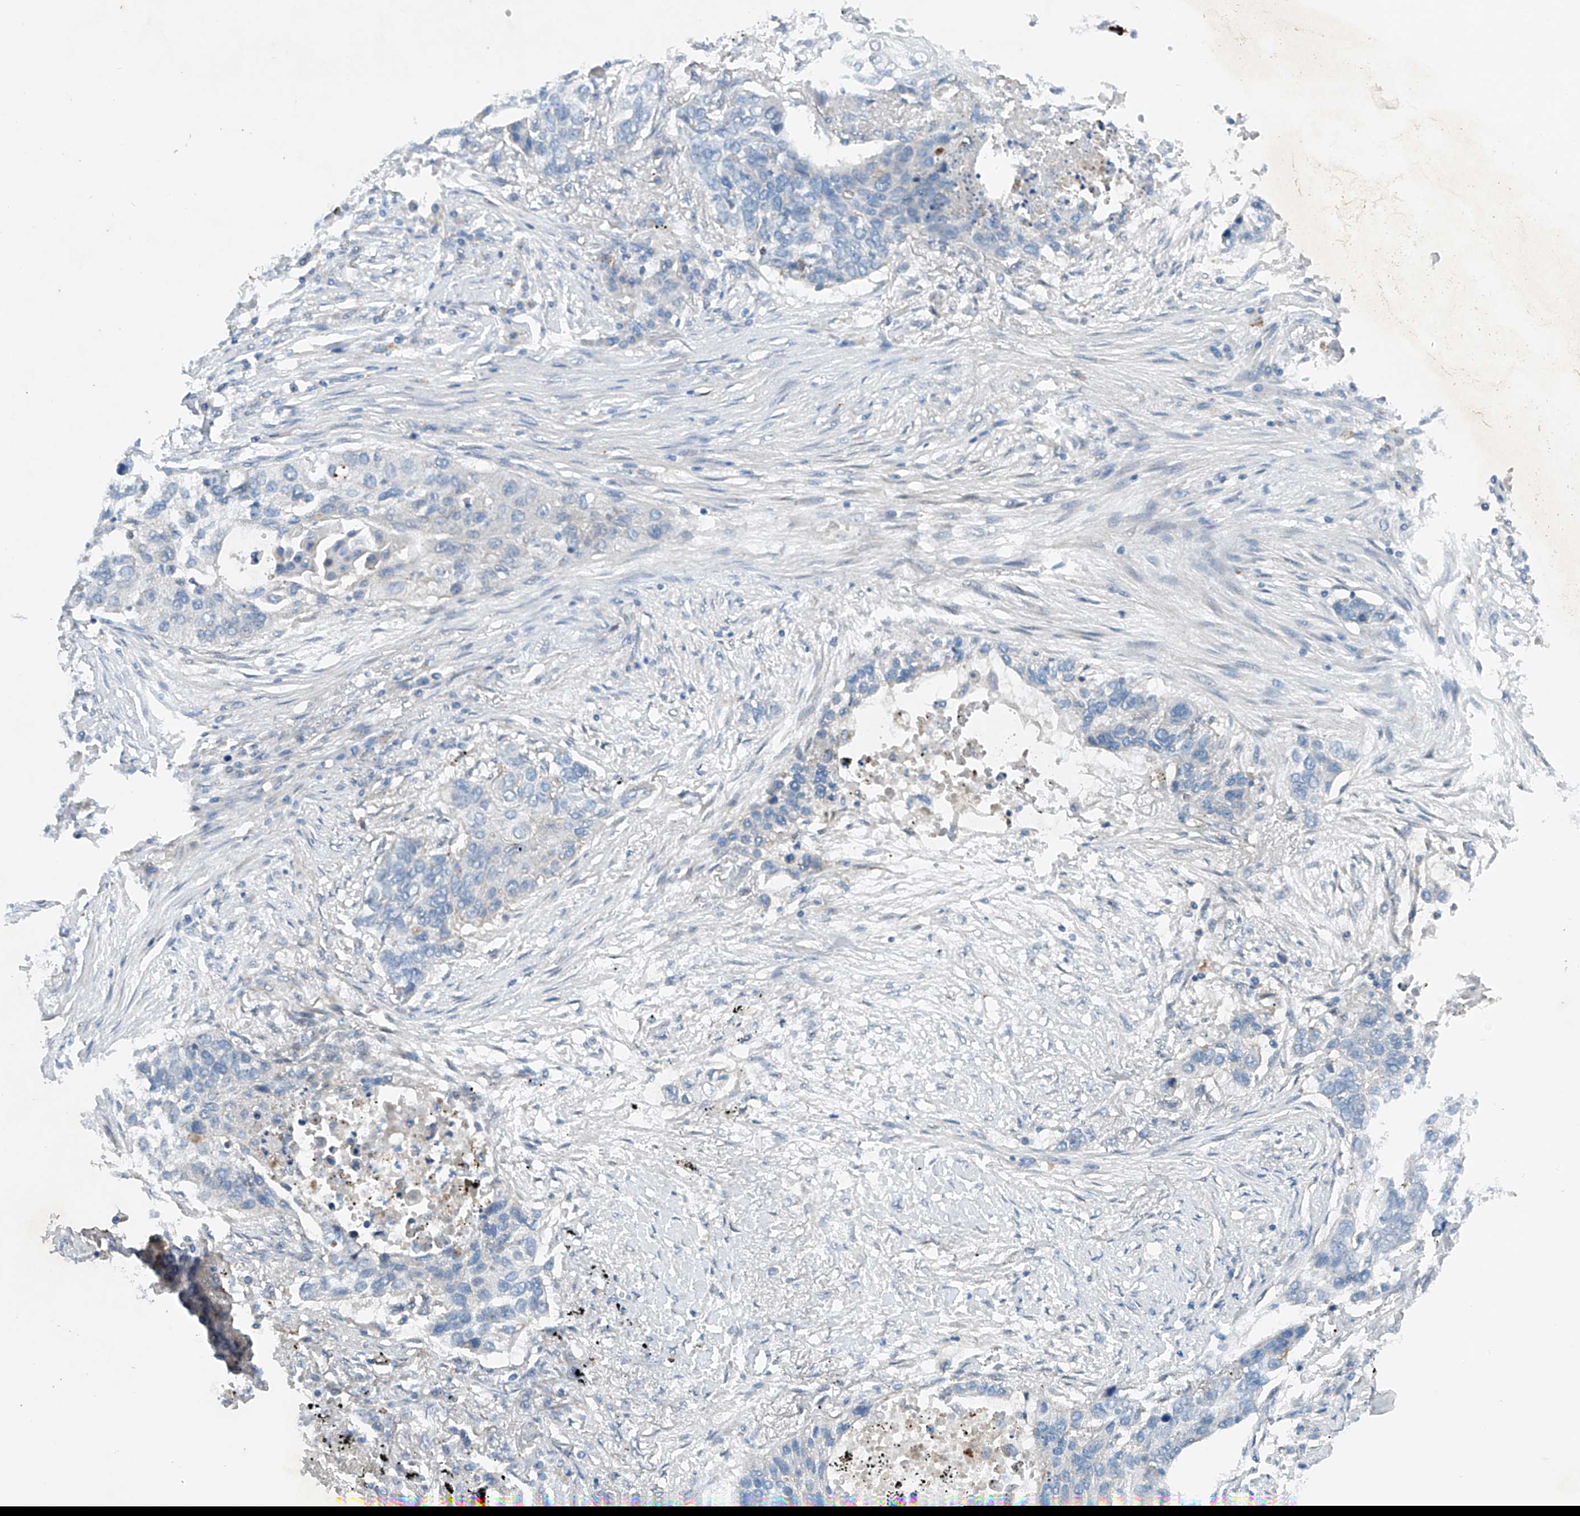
{"staining": {"intensity": "negative", "quantity": "none", "location": "none"}, "tissue": "lung cancer", "cell_type": "Tumor cells", "image_type": "cancer", "snomed": [{"axis": "morphology", "description": "Squamous cell carcinoma, NOS"}, {"axis": "topography", "description": "Lung"}], "caption": "Tumor cells show no significant staining in lung cancer.", "gene": "CEP85L", "patient": {"sex": "female", "age": 63}}